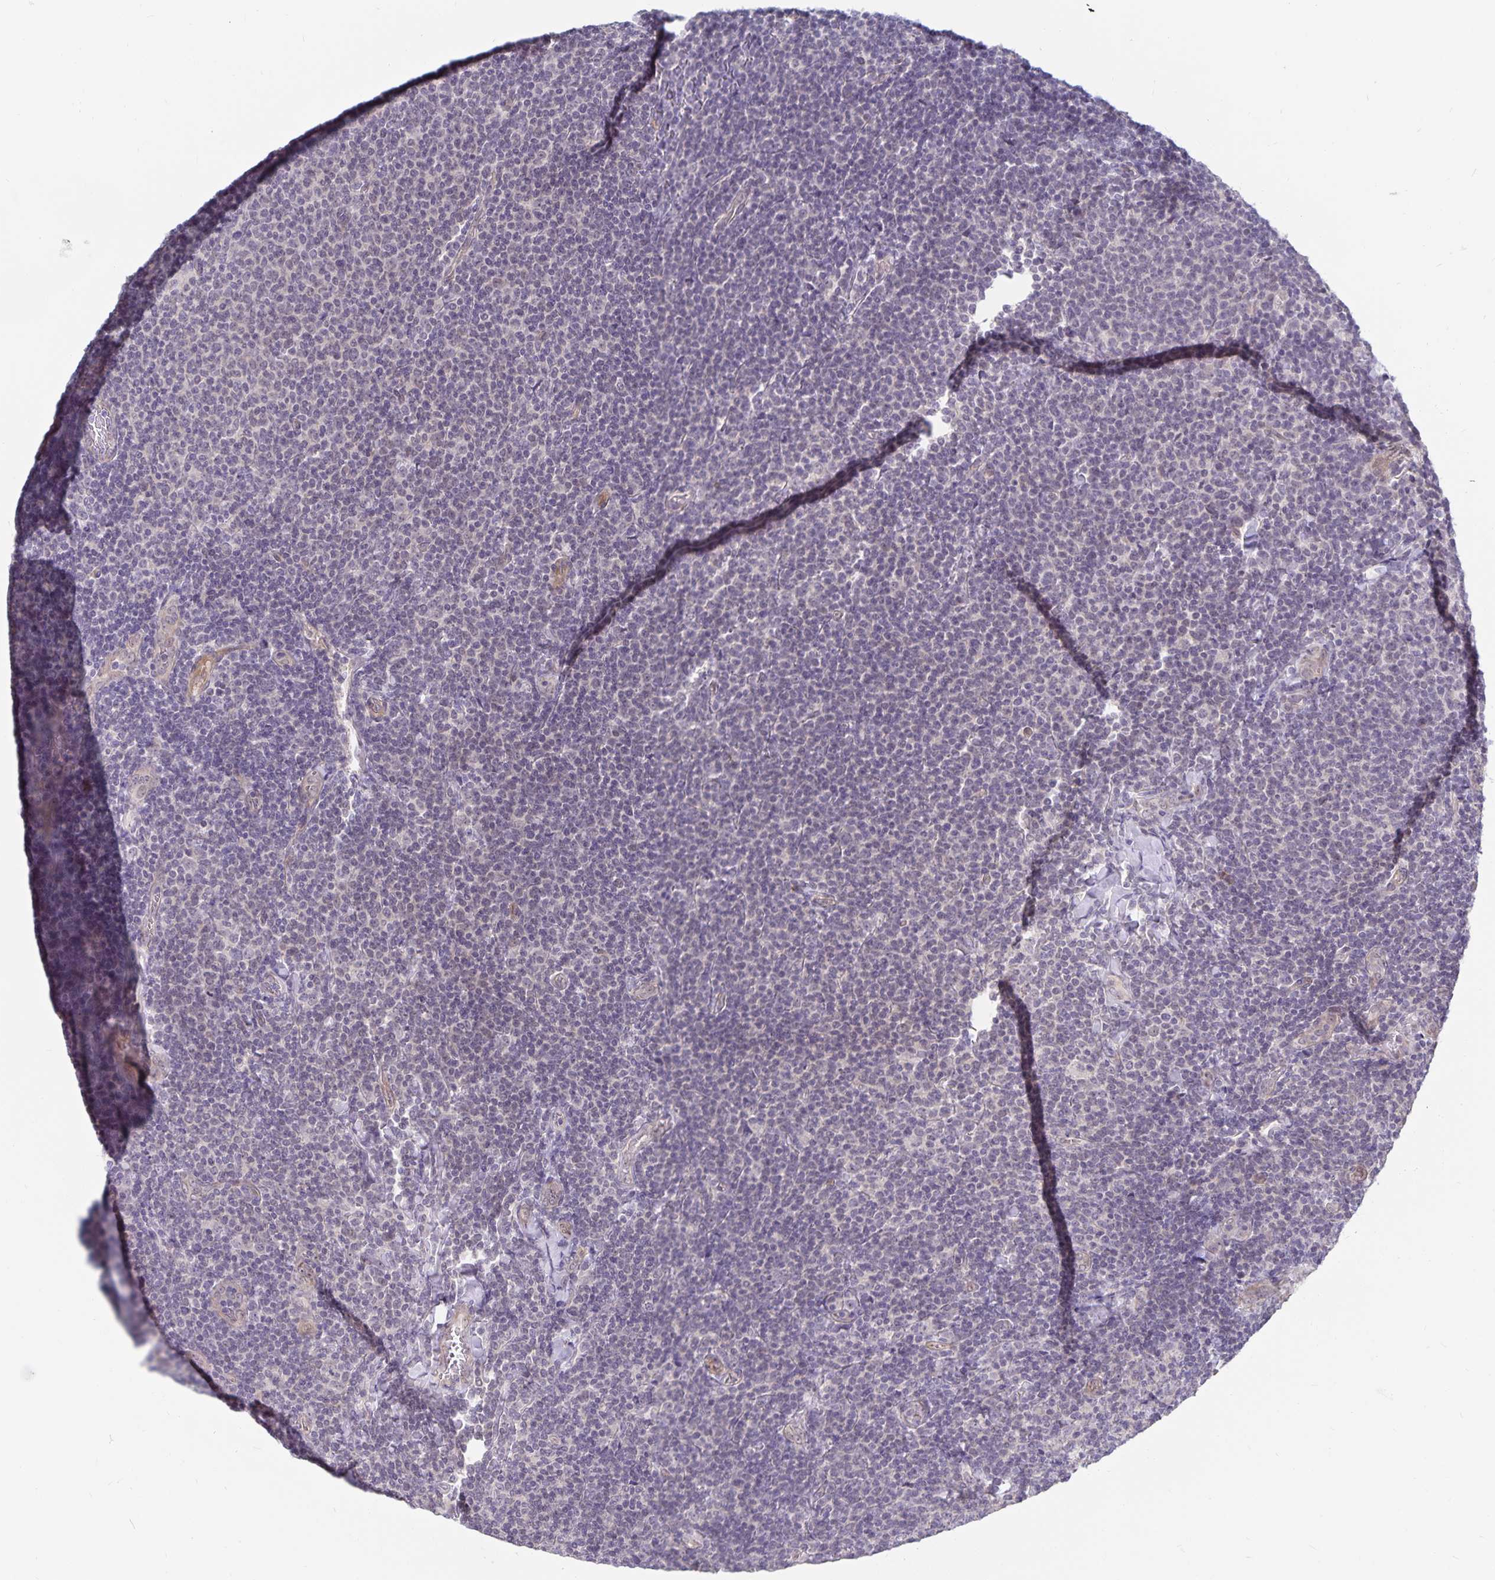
{"staining": {"intensity": "negative", "quantity": "none", "location": "none"}, "tissue": "lymphoma", "cell_type": "Tumor cells", "image_type": "cancer", "snomed": [{"axis": "morphology", "description": "Malignant lymphoma, non-Hodgkin's type, Low grade"}, {"axis": "topography", "description": "Lymph node"}], "caption": "This is an IHC histopathology image of human lymphoma. There is no staining in tumor cells.", "gene": "CDKN2B", "patient": {"sex": "male", "age": 52}}